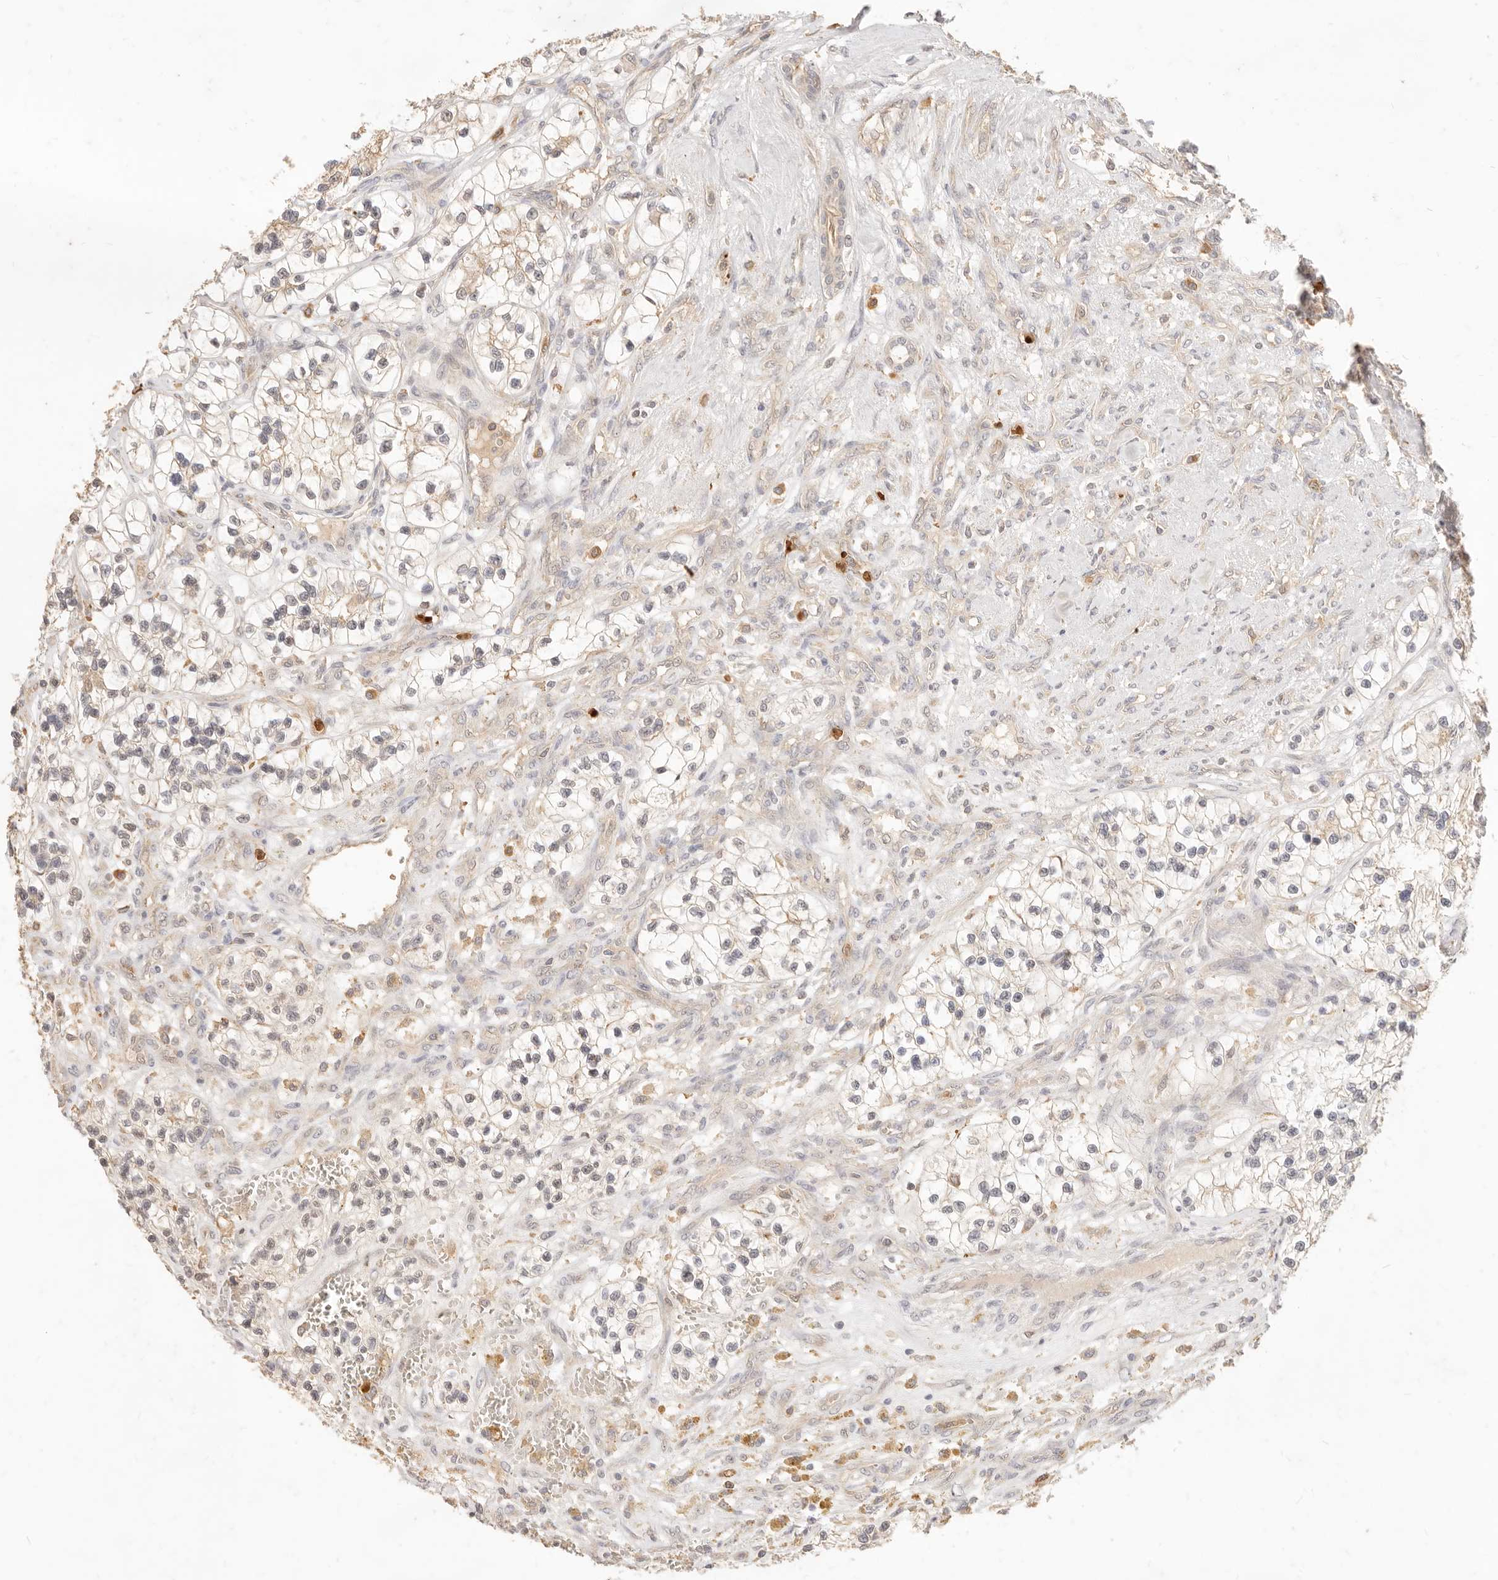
{"staining": {"intensity": "weak", "quantity": "25%-75%", "location": "cytoplasmic/membranous"}, "tissue": "renal cancer", "cell_type": "Tumor cells", "image_type": "cancer", "snomed": [{"axis": "morphology", "description": "Adenocarcinoma, NOS"}, {"axis": "topography", "description": "Kidney"}], "caption": "Protein expression analysis of human renal cancer (adenocarcinoma) reveals weak cytoplasmic/membranous positivity in about 25%-75% of tumor cells.", "gene": "TMTC2", "patient": {"sex": "female", "age": 57}}